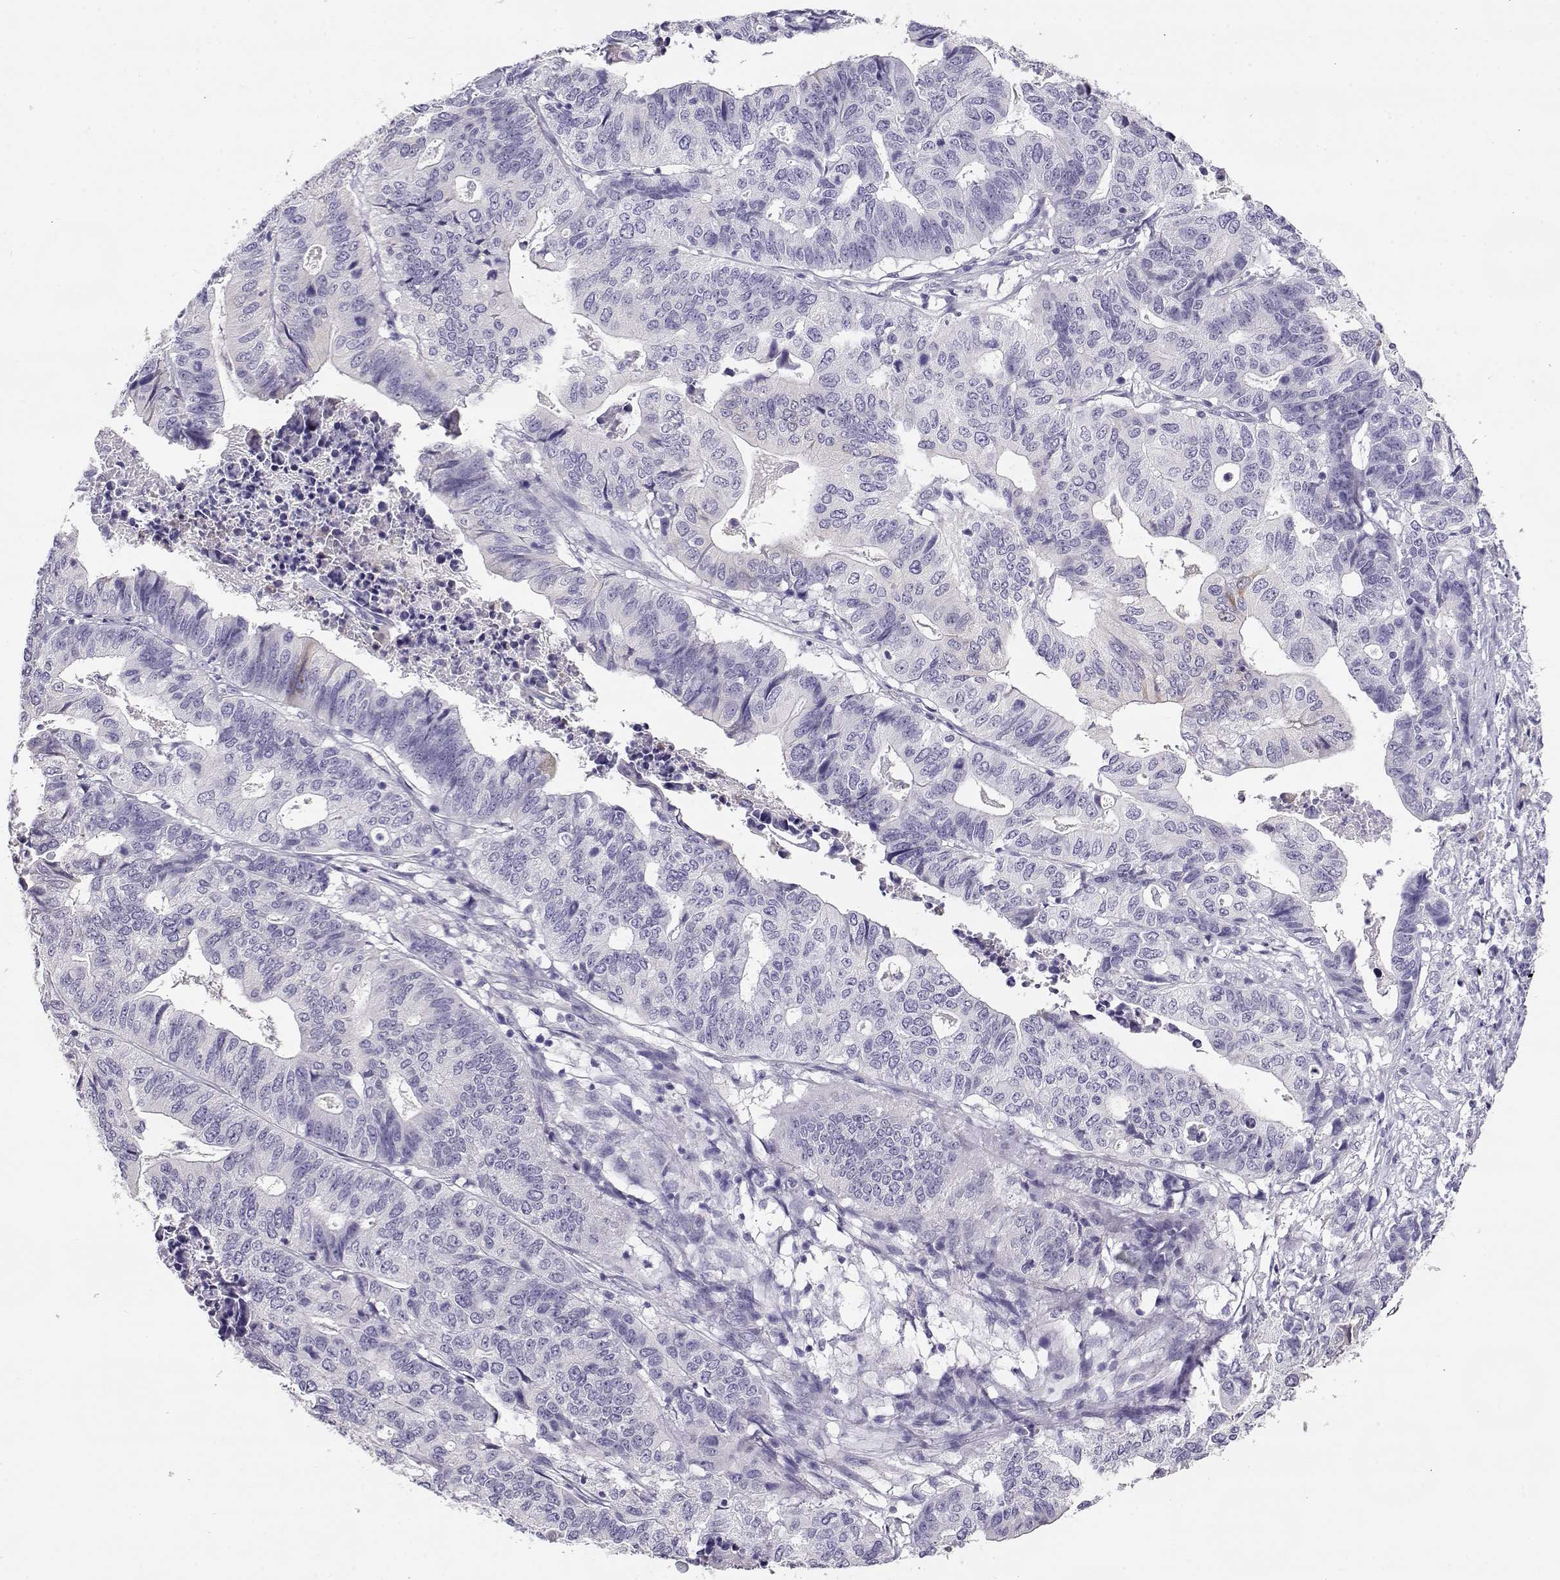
{"staining": {"intensity": "negative", "quantity": "none", "location": "none"}, "tissue": "stomach cancer", "cell_type": "Tumor cells", "image_type": "cancer", "snomed": [{"axis": "morphology", "description": "Adenocarcinoma, NOS"}, {"axis": "topography", "description": "Stomach, upper"}], "caption": "Protein analysis of stomach cancer reveals no significant expression in tumor cells.", "gene": "ENDOU", "patient": {"sex": "female", "age": 67}}